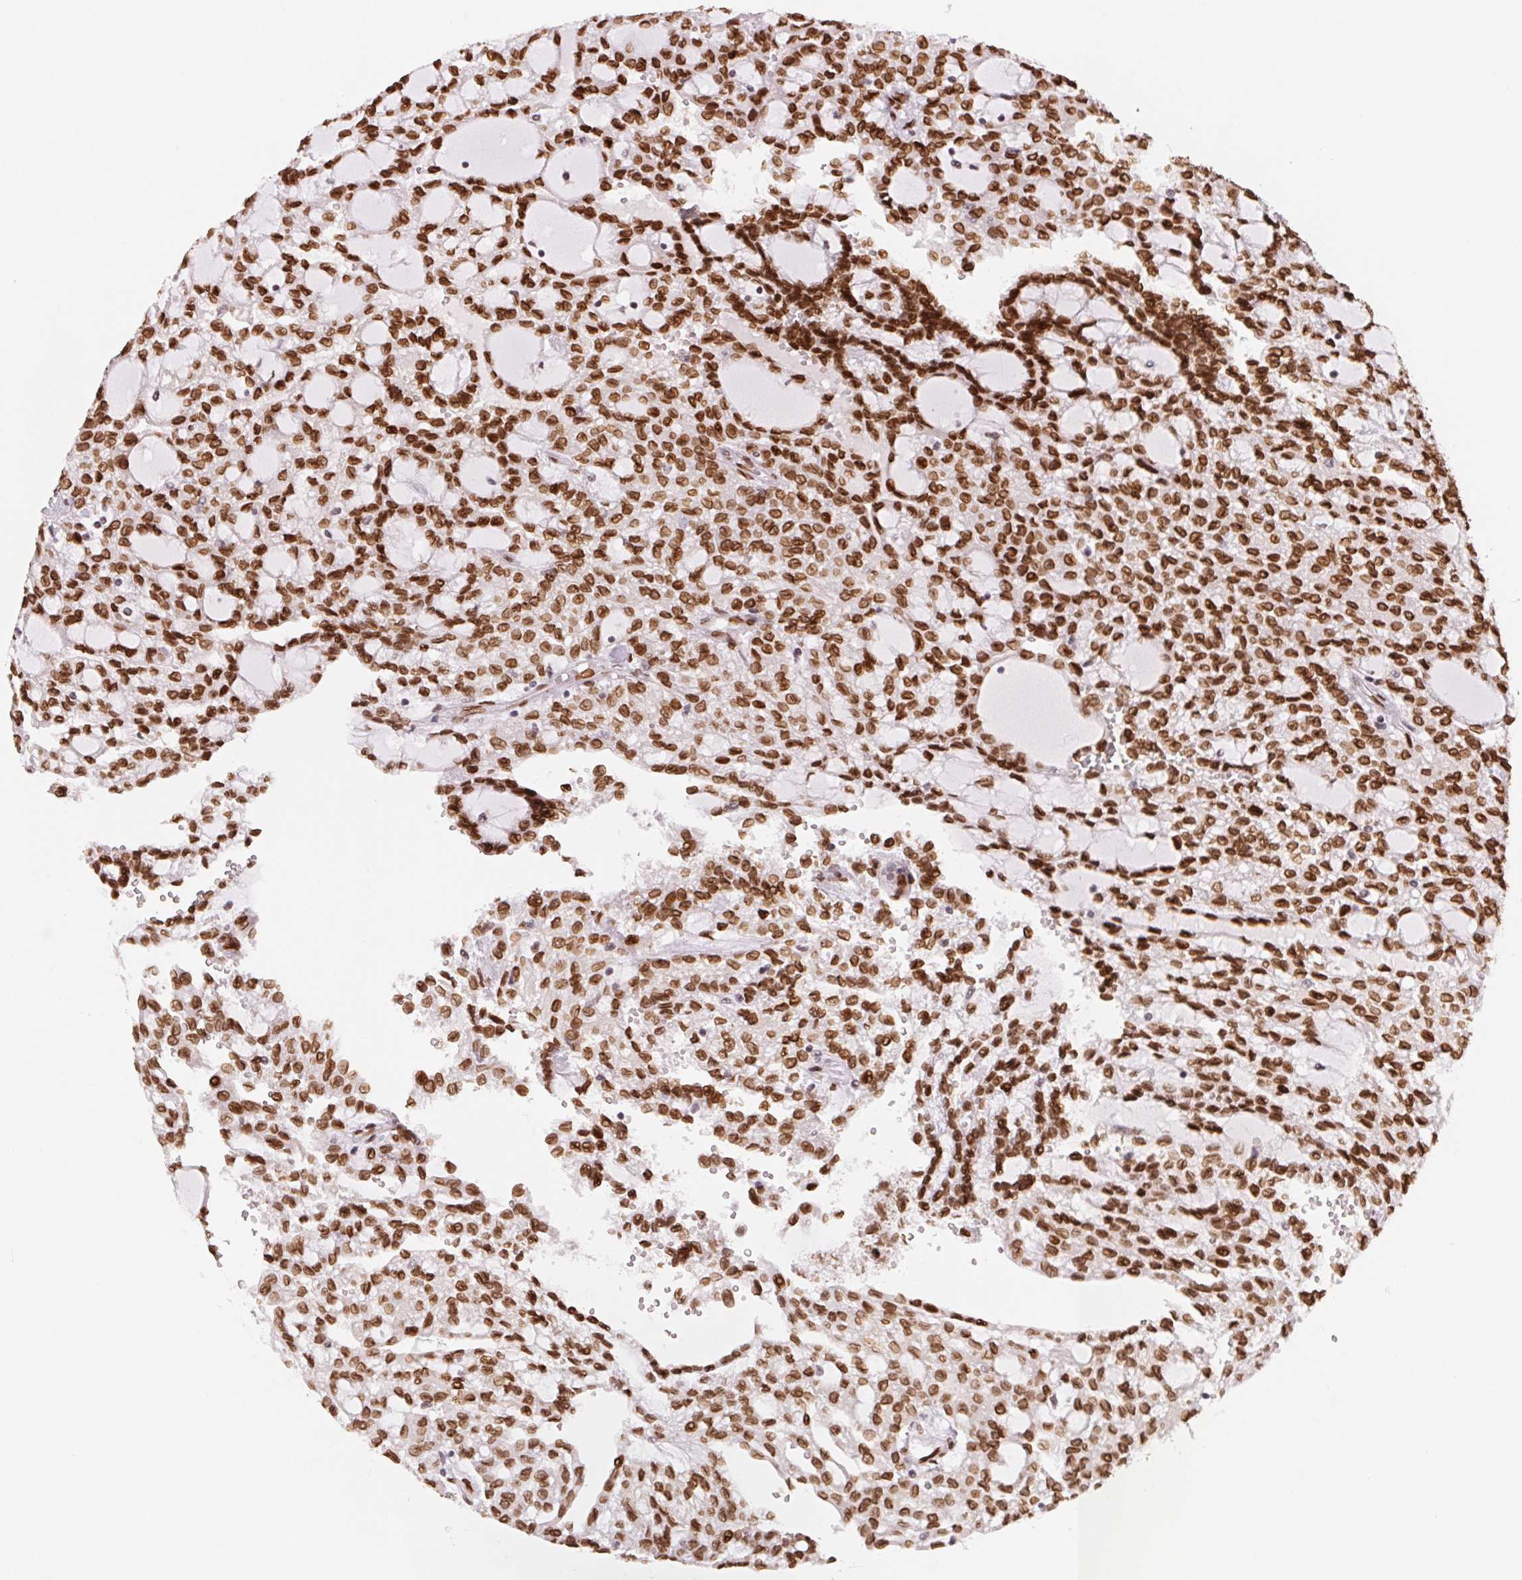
{"staining": {"intensity": "strong", "quantity": ">75%", "location": "cytoplasmic/membranous,nuclear"}, "tissue": "renal cancer", "cell_type": "Tumor cells", "image_type": "cancer", "snomed": [{"axis": "morphology", "description": "Adenocarcinoma, NOS"}, {"axis": "topography", "description": "Kidney"}], "caption": "Human renal adenocarcinoma stained for a protein (brown) demonstrates strong cytoplasmic/membranous and nuclear positive staining in about >75% of tumor cells.", "gene": "SAP30BP", "patient": {"sex": "male", "age": 63}}